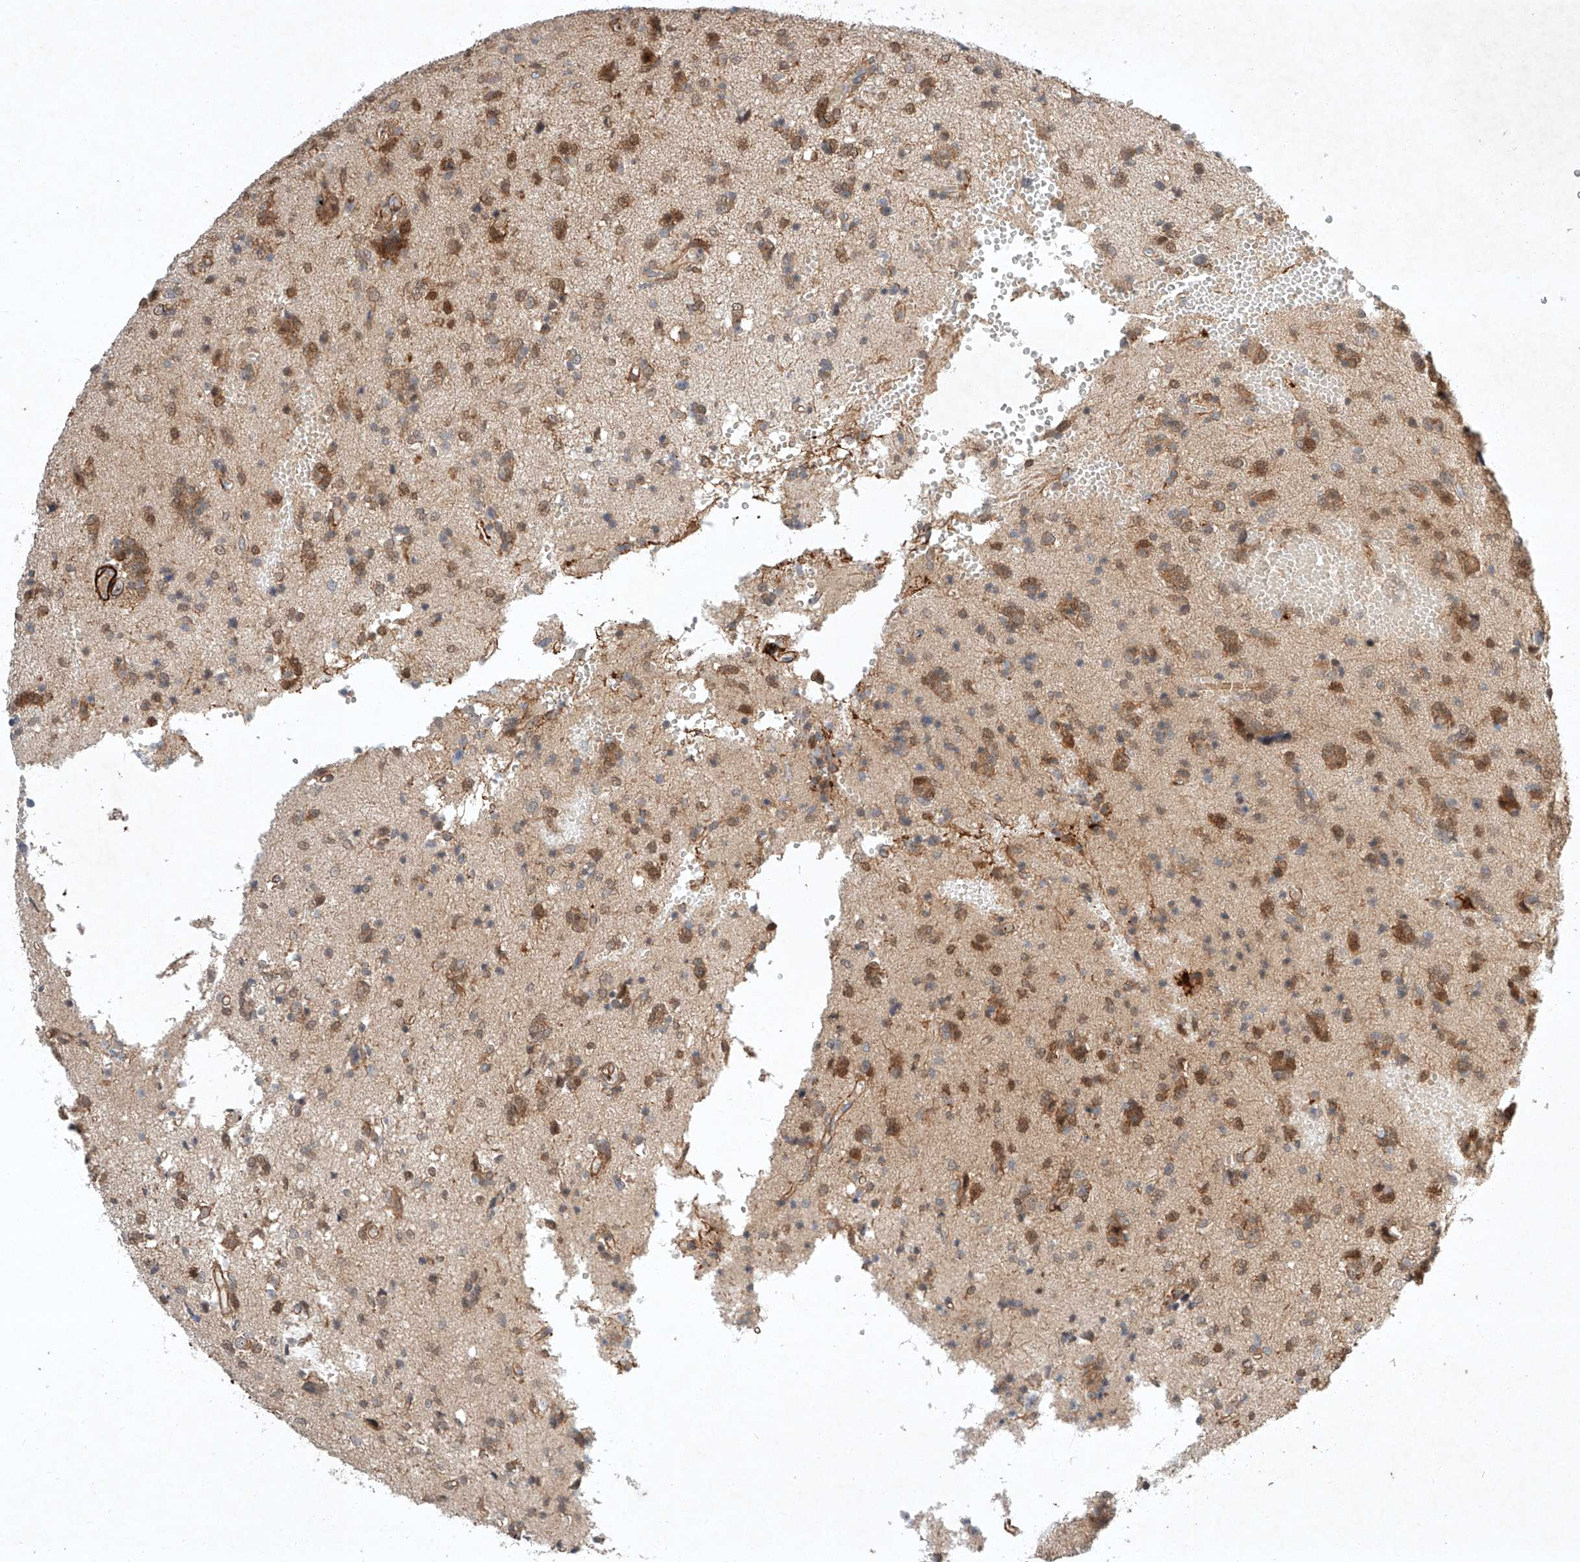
{"staining": {"intensity": "moderate", "quantity": ">75%", "location": "cytoplasmic/membranous"}, "tissue": "glioma", "cell_type": "Tumor cells", "image_type": "cancer", "snomed": [{"axis": "morphology", "description": "Glioma, malignant, High grade"}, {"axis": "topography", "description": "Brain"}], "caption": "There is medium levels of moderate cytoplasmic/membranous expression in tumor cells of malignant high-grade glioma, as demonstrated by immunohistochemical staining (brown color).", "gene": "ARHGAP33", "patient": {"sex": "female", "age": 59}}